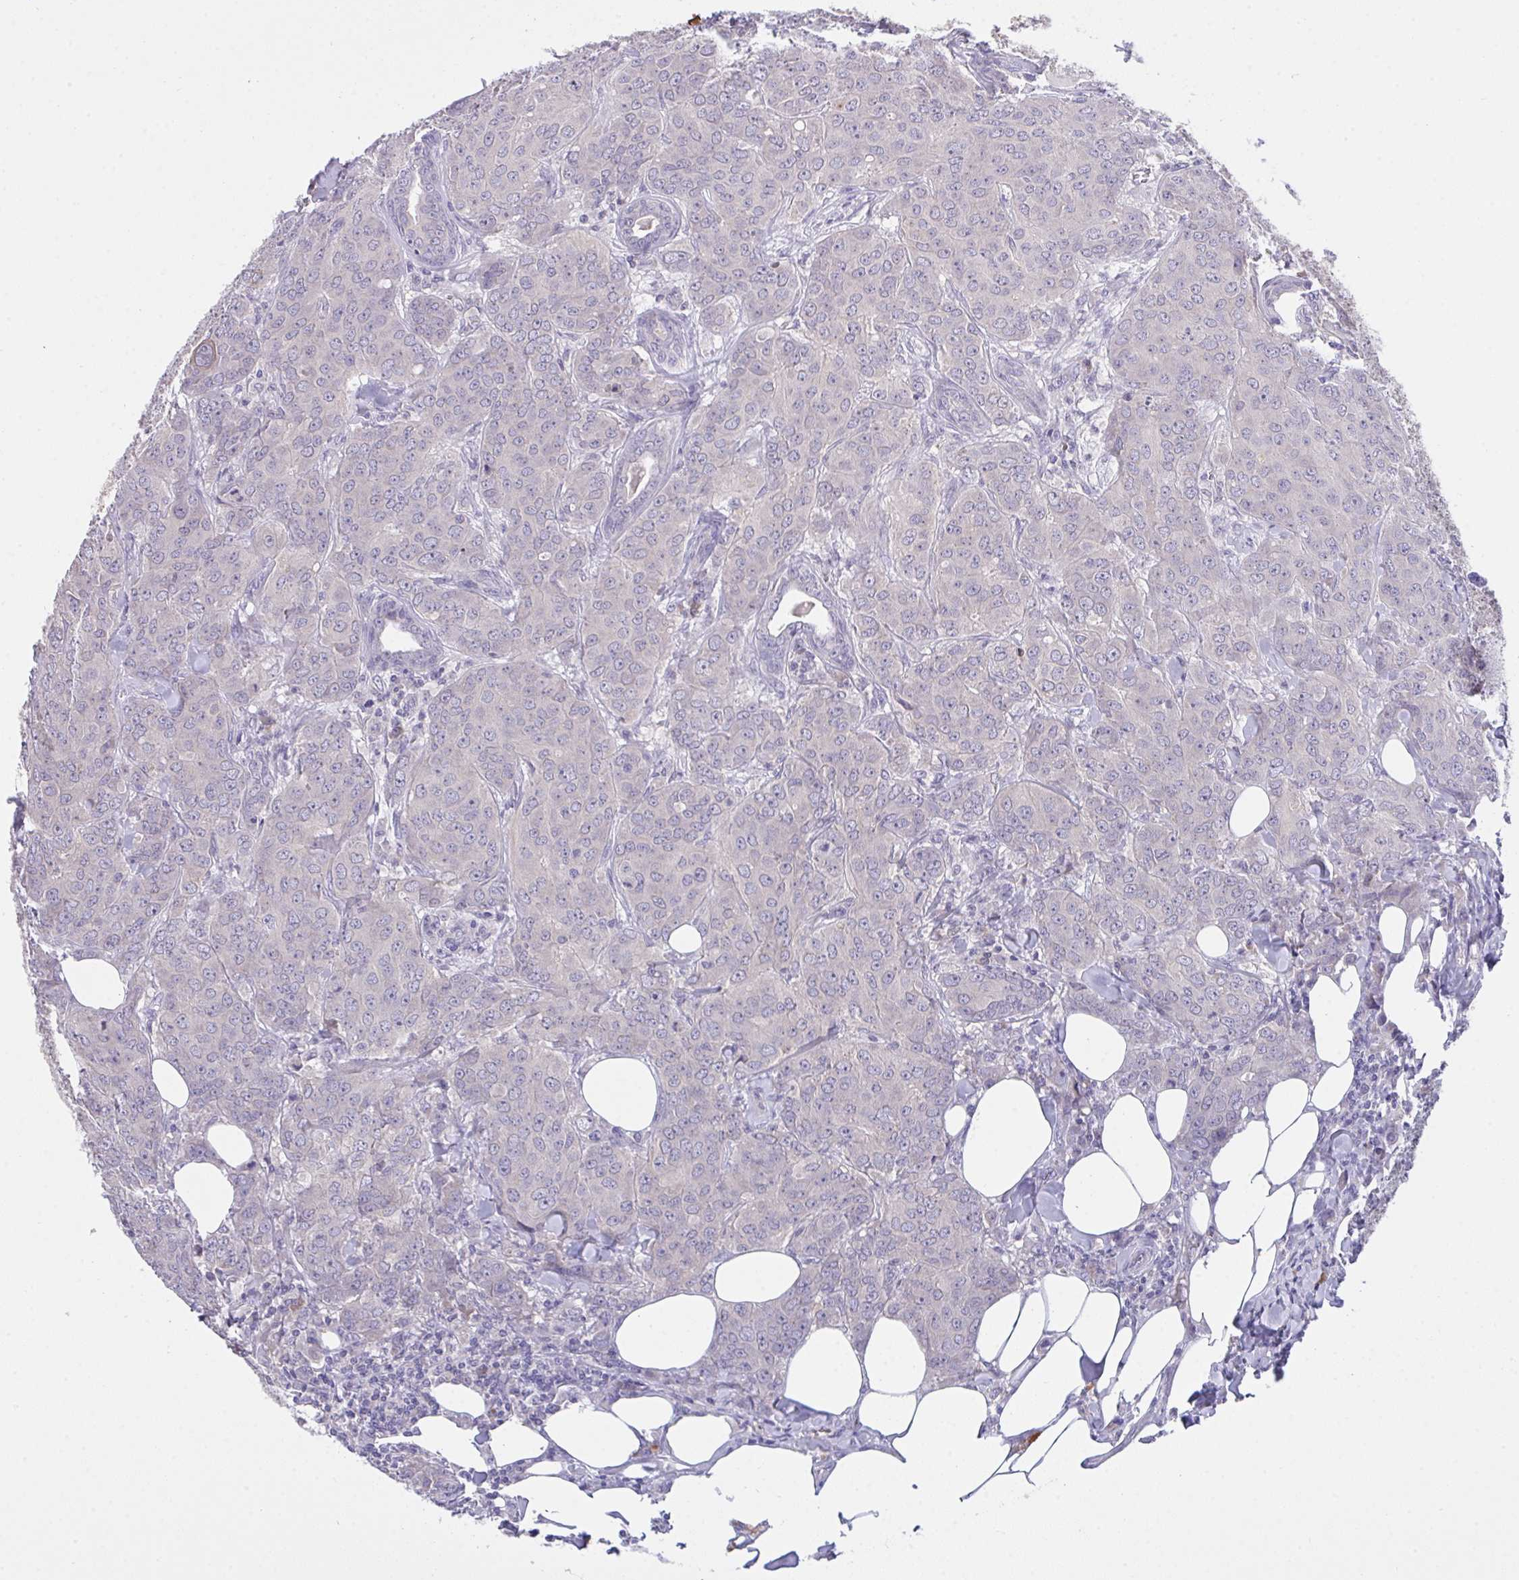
{"staining": {"intensity": "negative", "quantity": "none", "location": "none"}, "tissue": "breast cancer", "cell_type": "Tumor cells", "image_type": "cancer", "snomed": [{"axis": "morphology", "description": "Duct carcinoma"}, {"axis": "topography", "description": "Breast"}], "caption": "Breast invasive ductal carcinoma was stained to show a protein in brown. There is no significant positivity in tumor cells.", "gene": "ZNF581", "patient": {"sex": "female", "age": 43}}